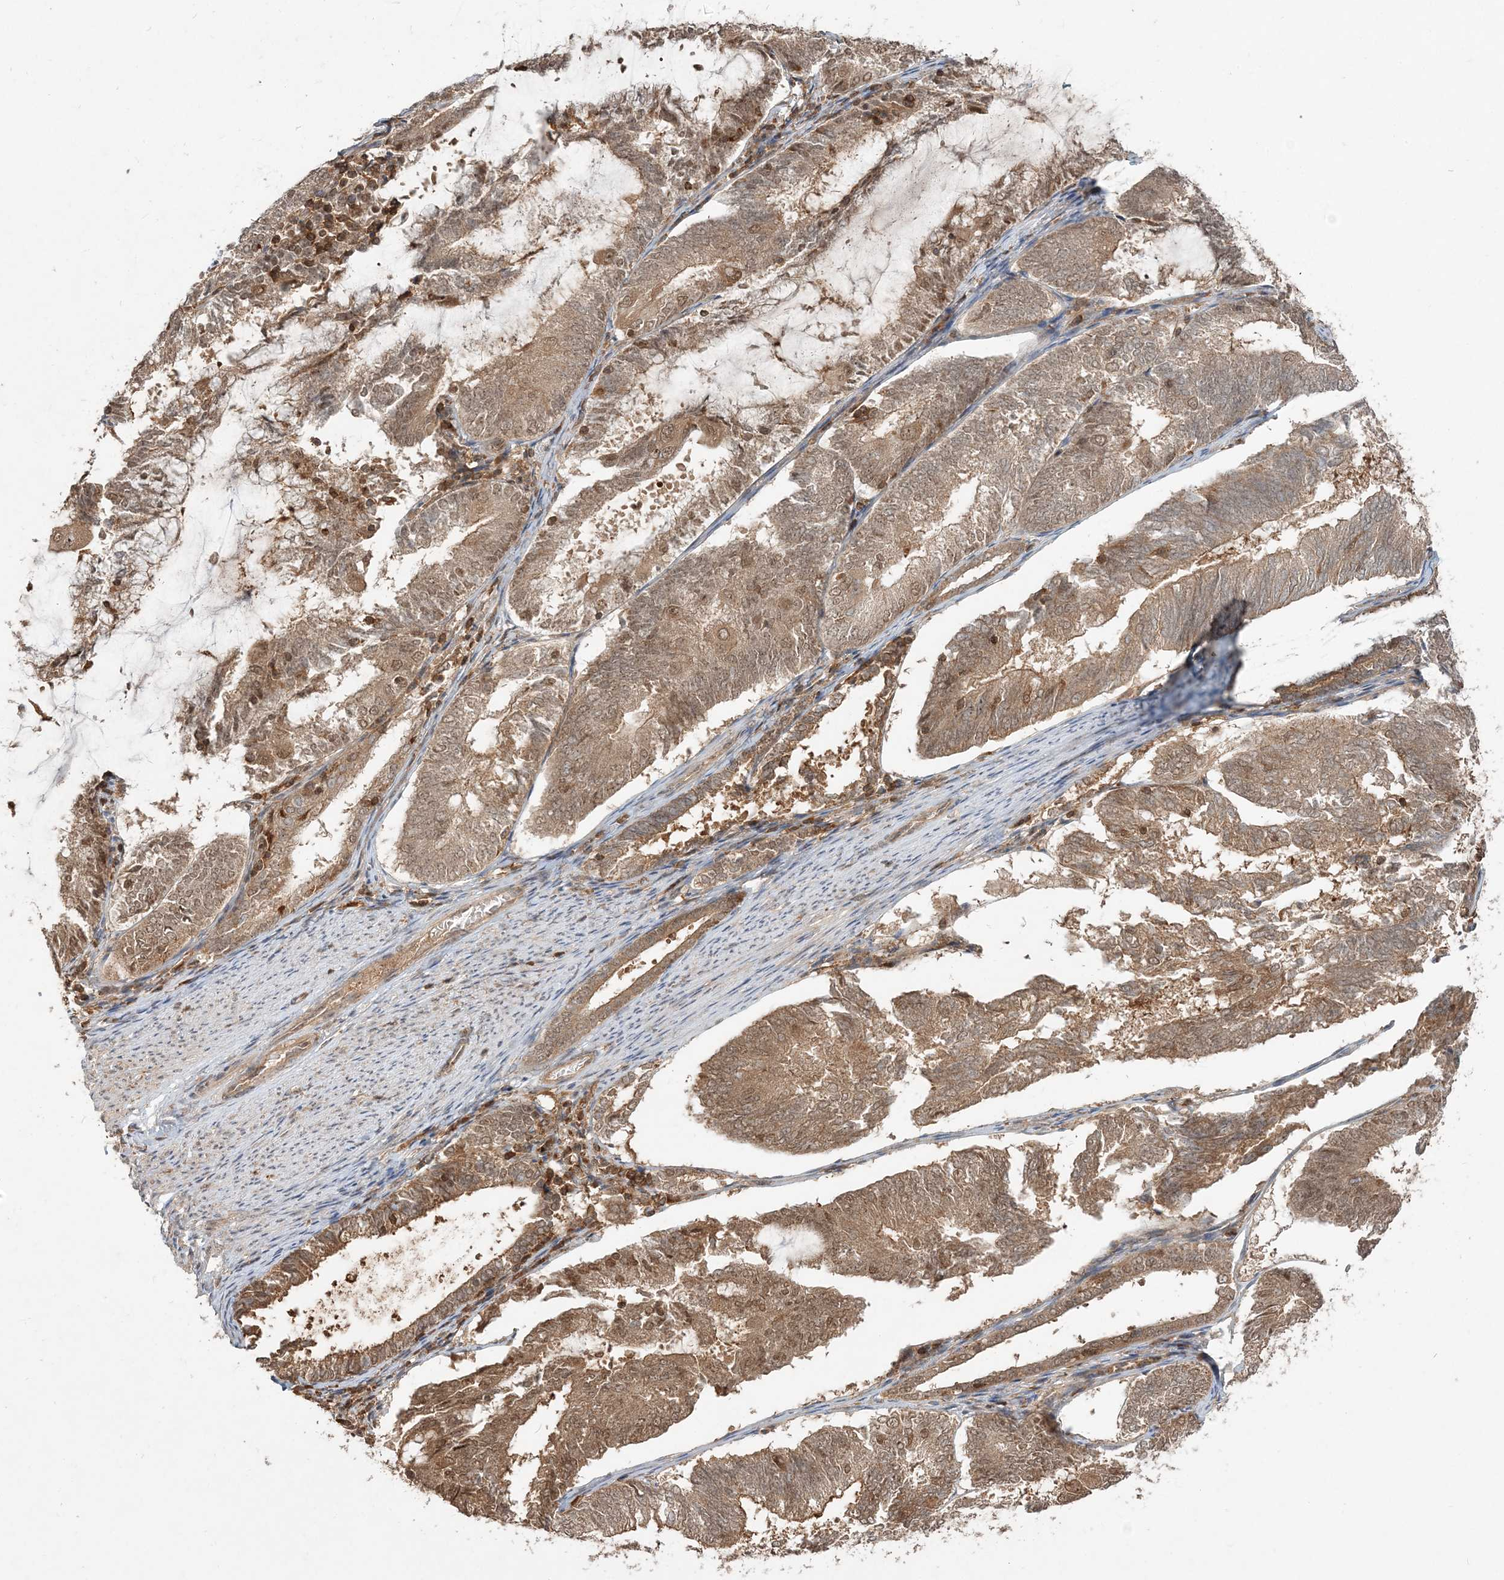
{"staining": {"intensity": "moderate", "quantity": ">75%", "location": "cytoplasmic/membranous,nuclear"}, "tissue": "endometrial cancer", "cell_type": "Tumor cells", "image_type": "cancer", "snomed": [{"axis": "morphology", "description": "Adenocarcinoma, NOS"}, {"axis": "topography", "description": "Endometrium"}], "caption": "Tumor cells display moderate cytoplasmic/membranous and nuclear staining in approximately >75% of cells in endometrial adenocarcinoma. (brown staining indicates protein expression, while blue staining denotes nuclei).", "gene": "CAB39", "patient": {"sex": "female", "age": 81}}